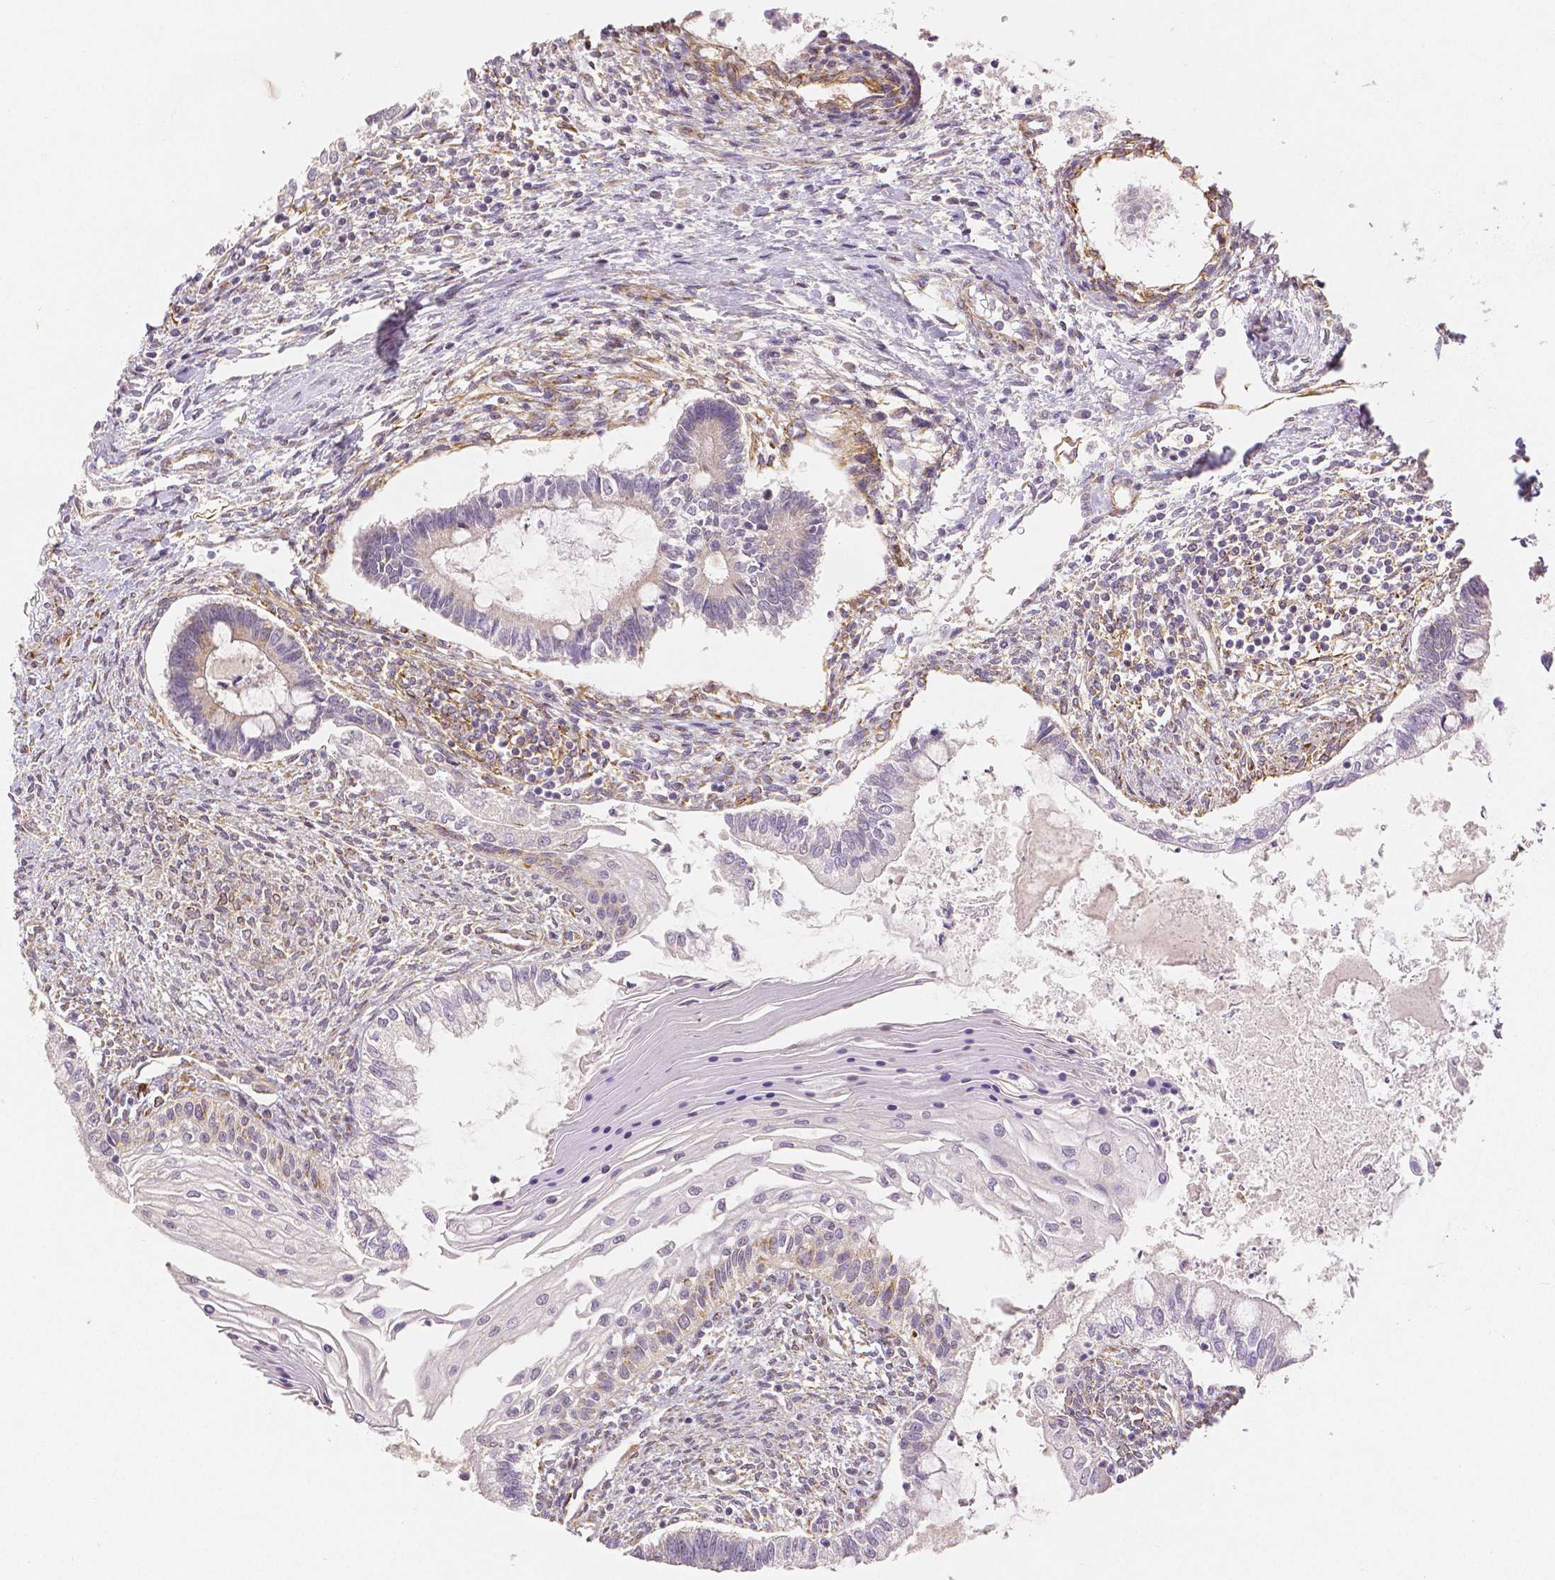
{"staining": {"intensity": "negative", "quantity": "none", "location": "none"}, "tissue": "testis cancer", "cell_type": "Tumor cells", "image_type": "cancer", "snomed": [{"axis": "morphology", "description": "Carcinoma, Embryonal, NOS"}, {"axis": "topography", "description": "Testis"}], "caption": "Immunohistochemical staining of testis embryonal carcinoma exhibits no significant staining in tumor cells.", "gene": "RHOT1", "patient": {"sex": "male", "age": 37}}